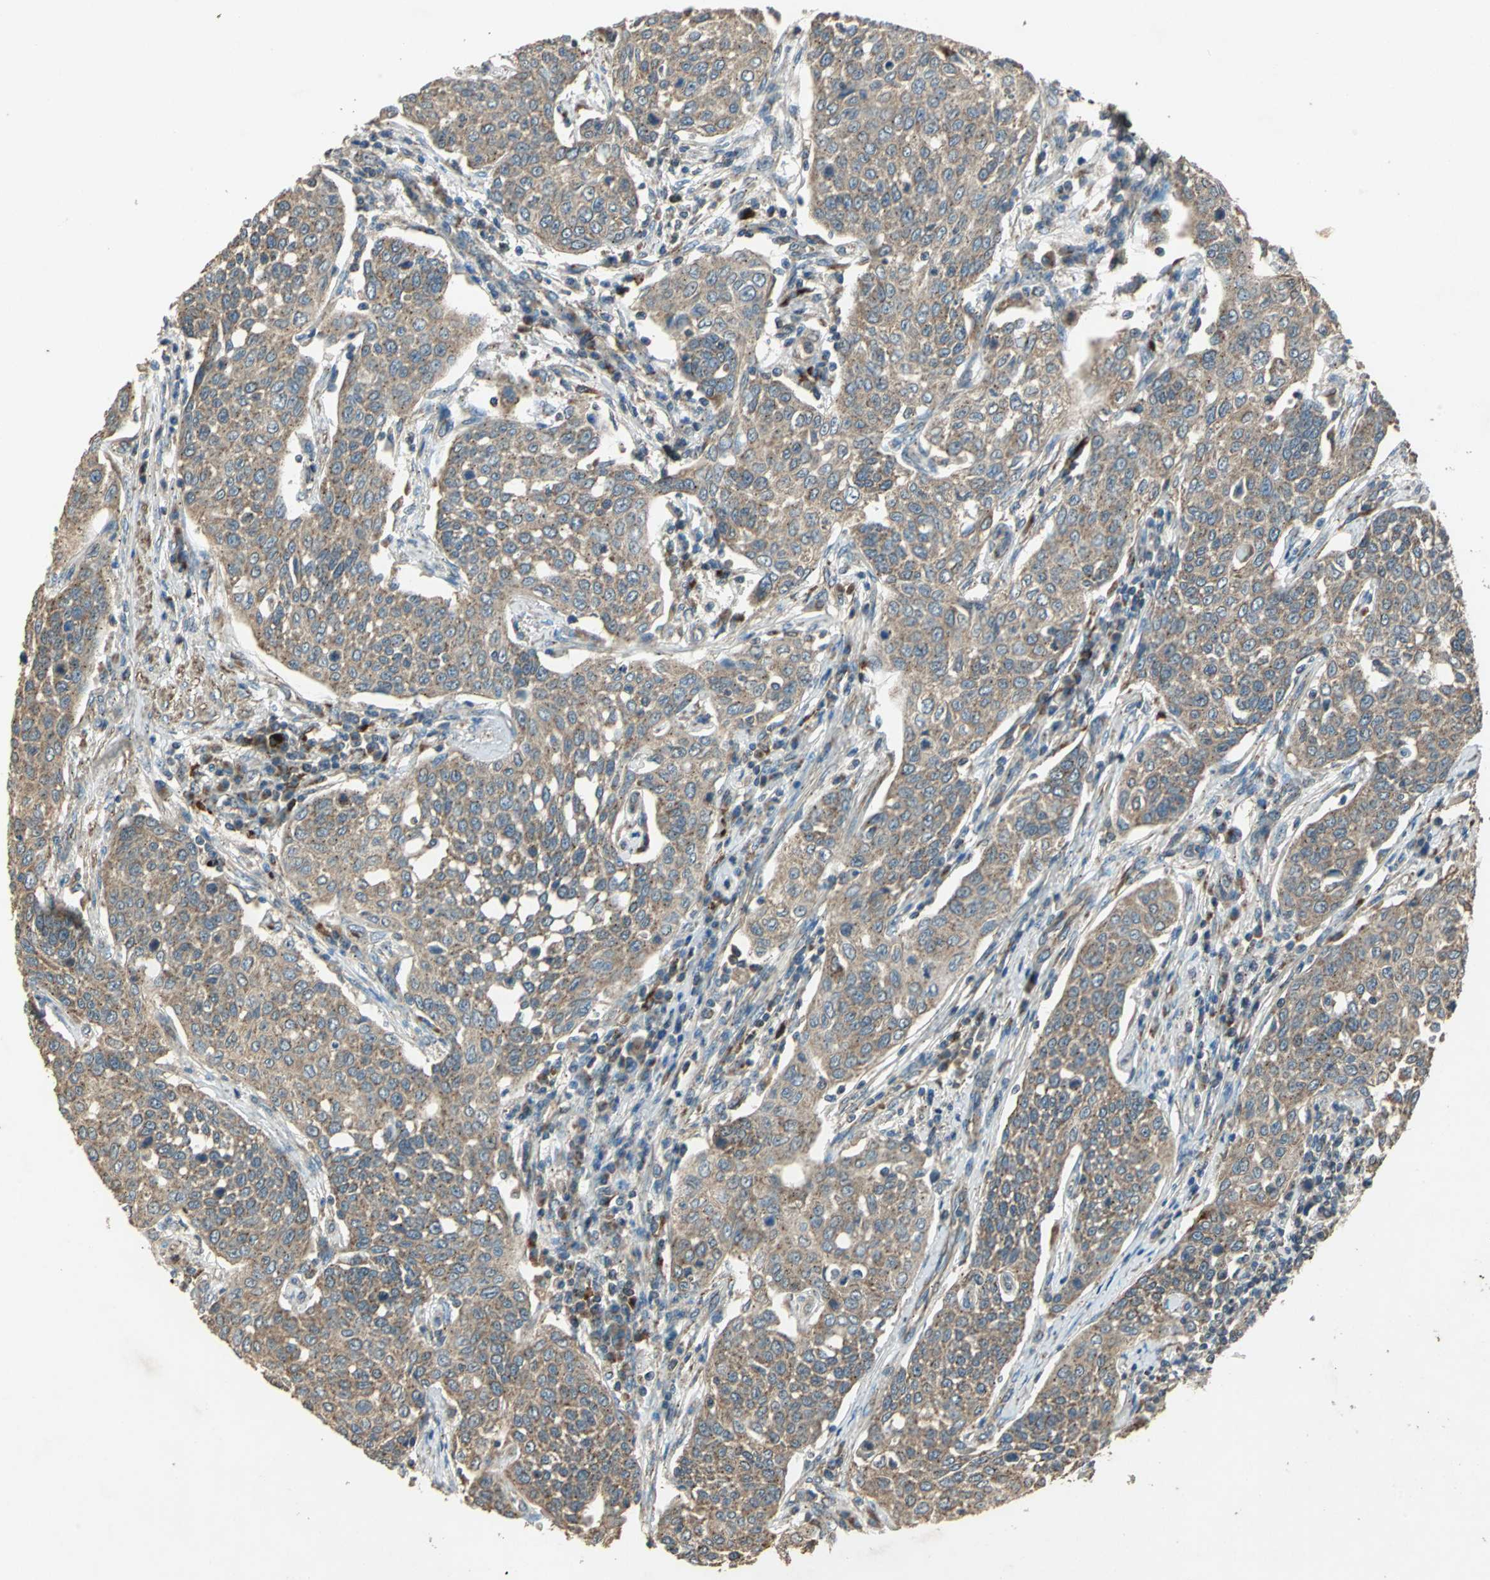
{"staining": {"intensity": "moderate", "quantity": ">75%", "location": "cytoplasmic/membranous"}, "tissue": "cervical cancer", "cell_type": "Tumor cells", "image_type": "cancer", "snomed": [{"axis": "morphology", "description": "Squamous cell carcinoma, NOS"}, {"axis": "topography", "description": "Cervix"}], "caption": "A high-resolution image shows immunohistochemistry staining of cervical cancer (squamous cell carcinoma), which demonstrates moderate cytoplasmic/membranous positivity in about >75% of tumor cells.", "gene": "POLRMT", "patient": {"sex": "female", "age": 34}}